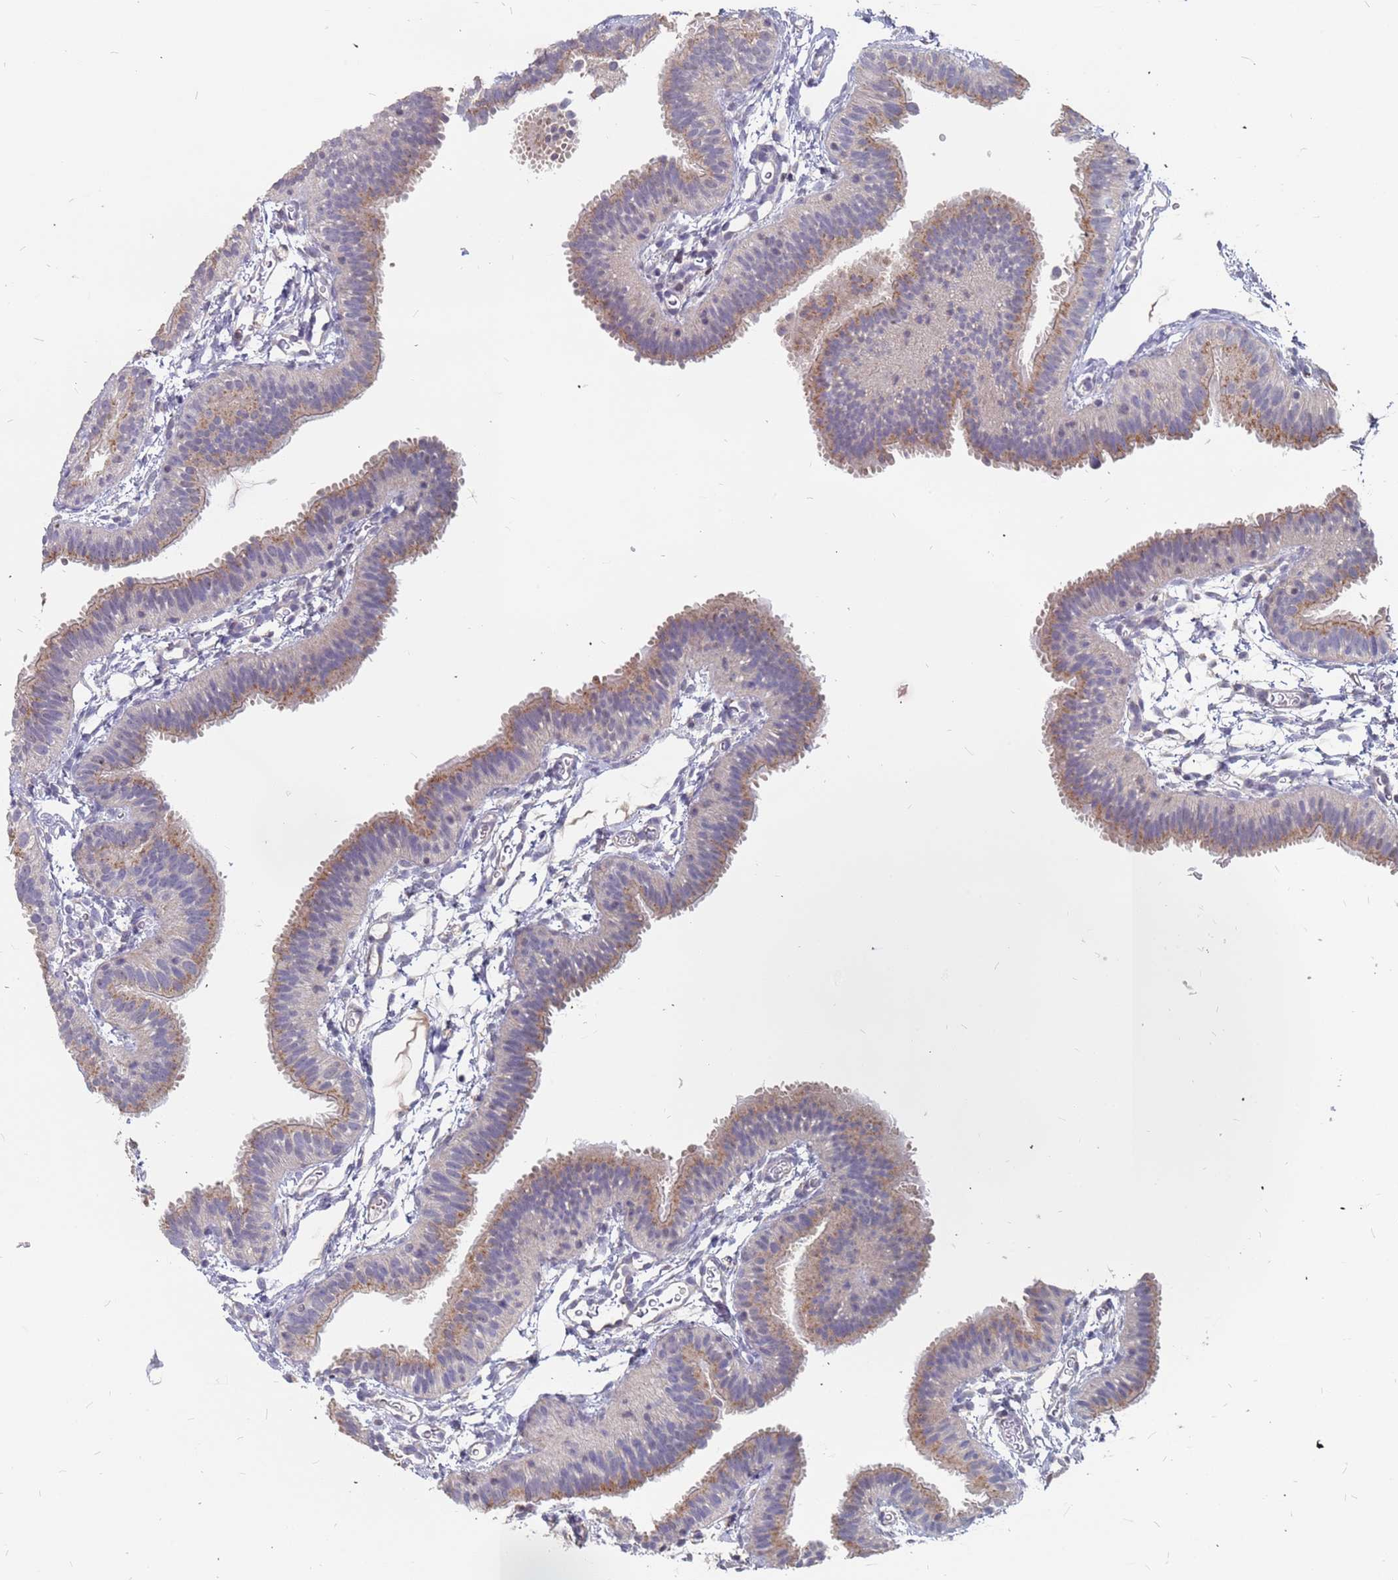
{"staining": {"intensity": "weak", "quantity": "<25%", "location": "cytoplasmic/membranous"}, "tissue": "fallopian tube", "cell_type": "Glandular cells", "image_type": "normal", "snomed": [{"axis": "morphology", "description": "Normal tissue, NOS"}, {"axis": "topography", "description": "Fallopian tube"}], "caption": "DAB immunohistochemical staining of normal fallopian tube reveals no significant staining in glandular cells.", "gene": "TCEANC2", "patient": {"sex": "female", "age": 35}}